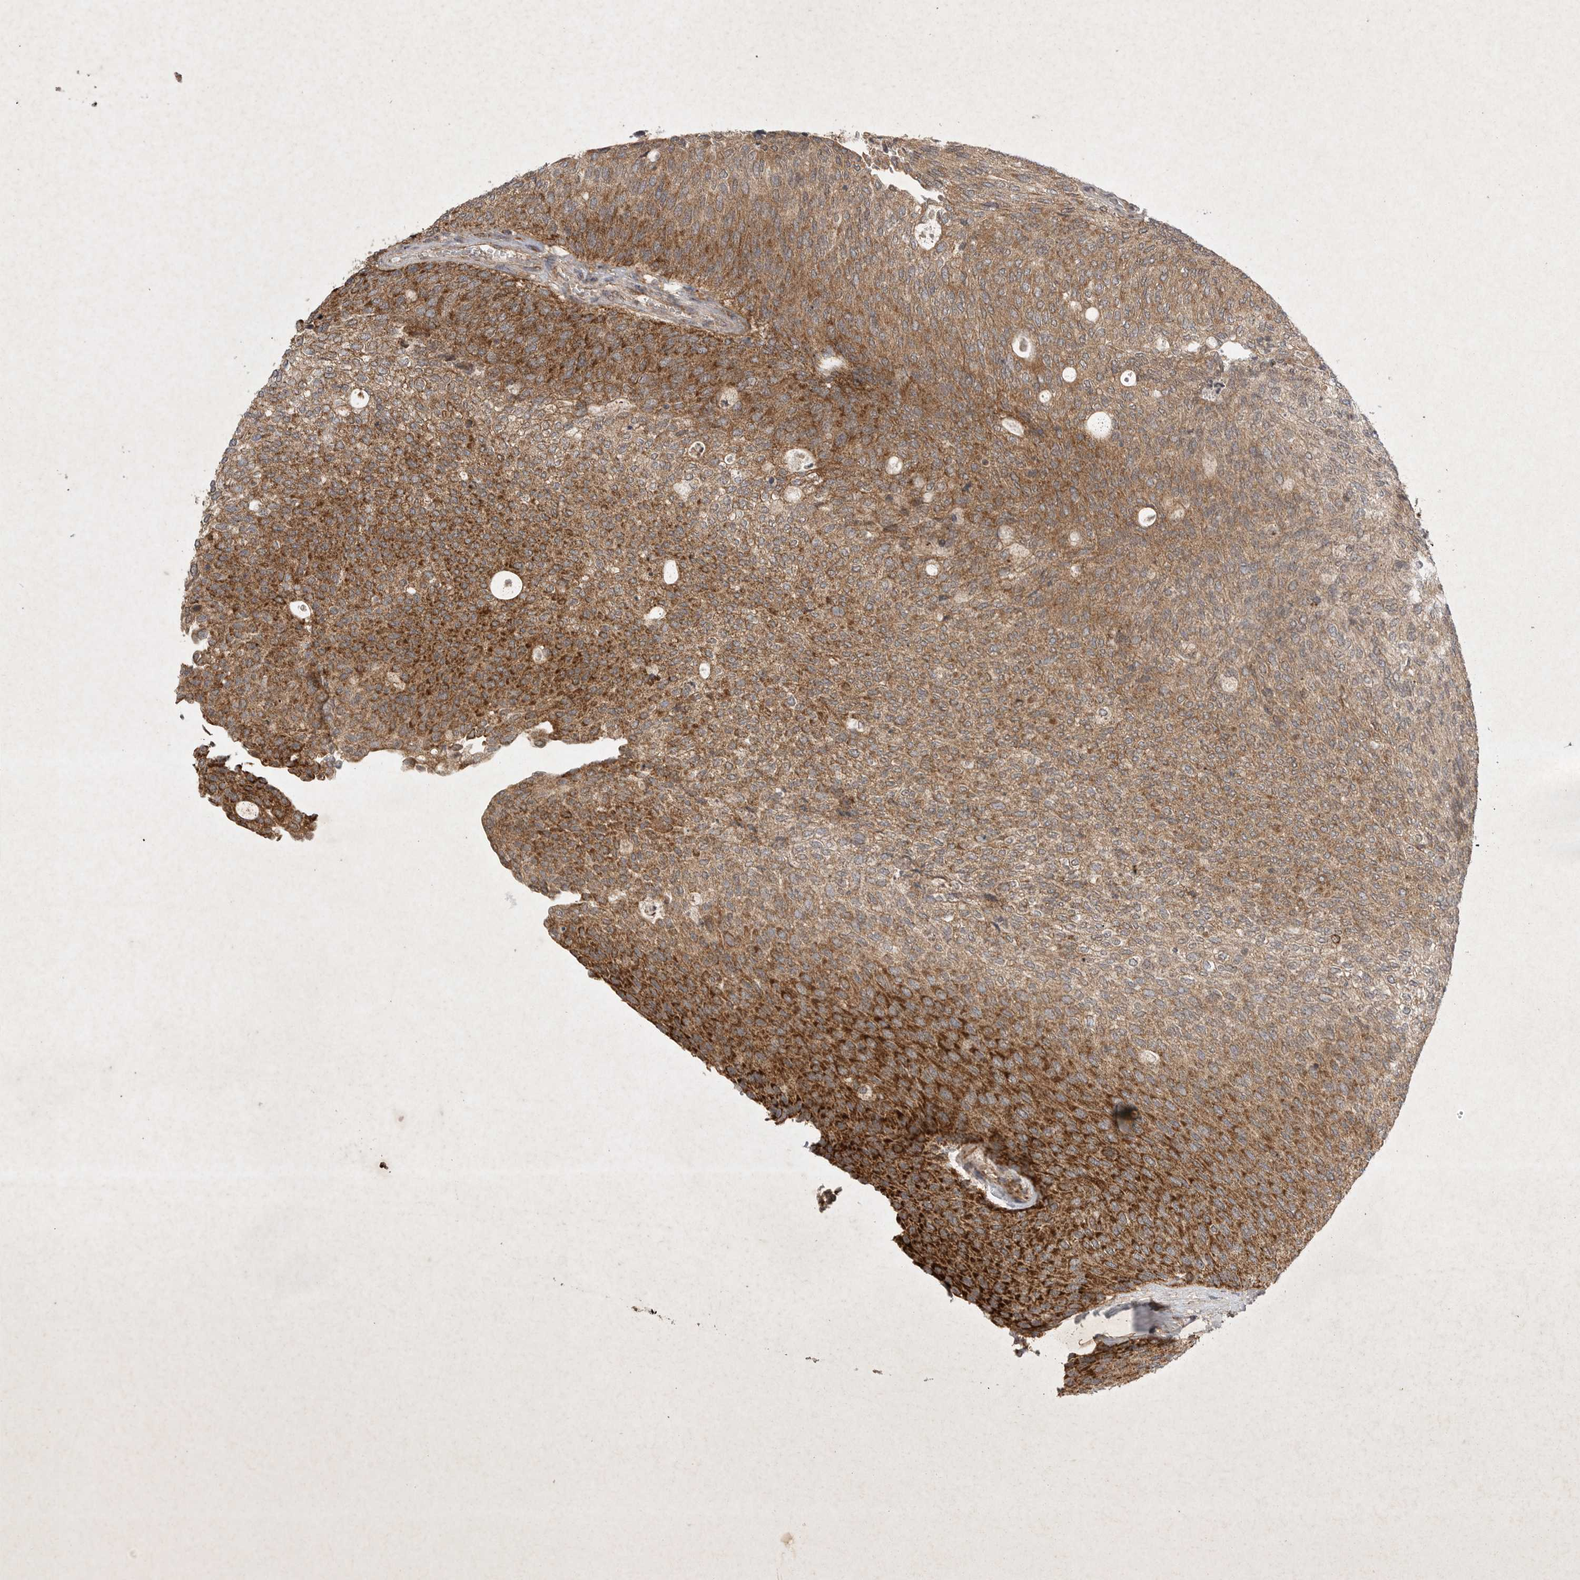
{"staining": {"intensity": "strong", "quantity": ">75%", "location": "cytoplasmic/membranous"}, "tissue": "urothelial cancer", "cell_type": "Tumor cells", "image_type": "cancer", "snomed": [{"axis": "morphology", "description": "Urothelial carcinoma, Low grade"}, {"axis": "topography", "description": "Urinary bladder"}], "caption": "DAB (3,3'-diaminobenzidine) immunohistochemical staining of urothelial cancer exhibits strong cytoplasmic/membranous protein positivity in approximately >75% of tumor cells.", "gene": "DDR1", "patient": {"sex": "female", "age": 79}}